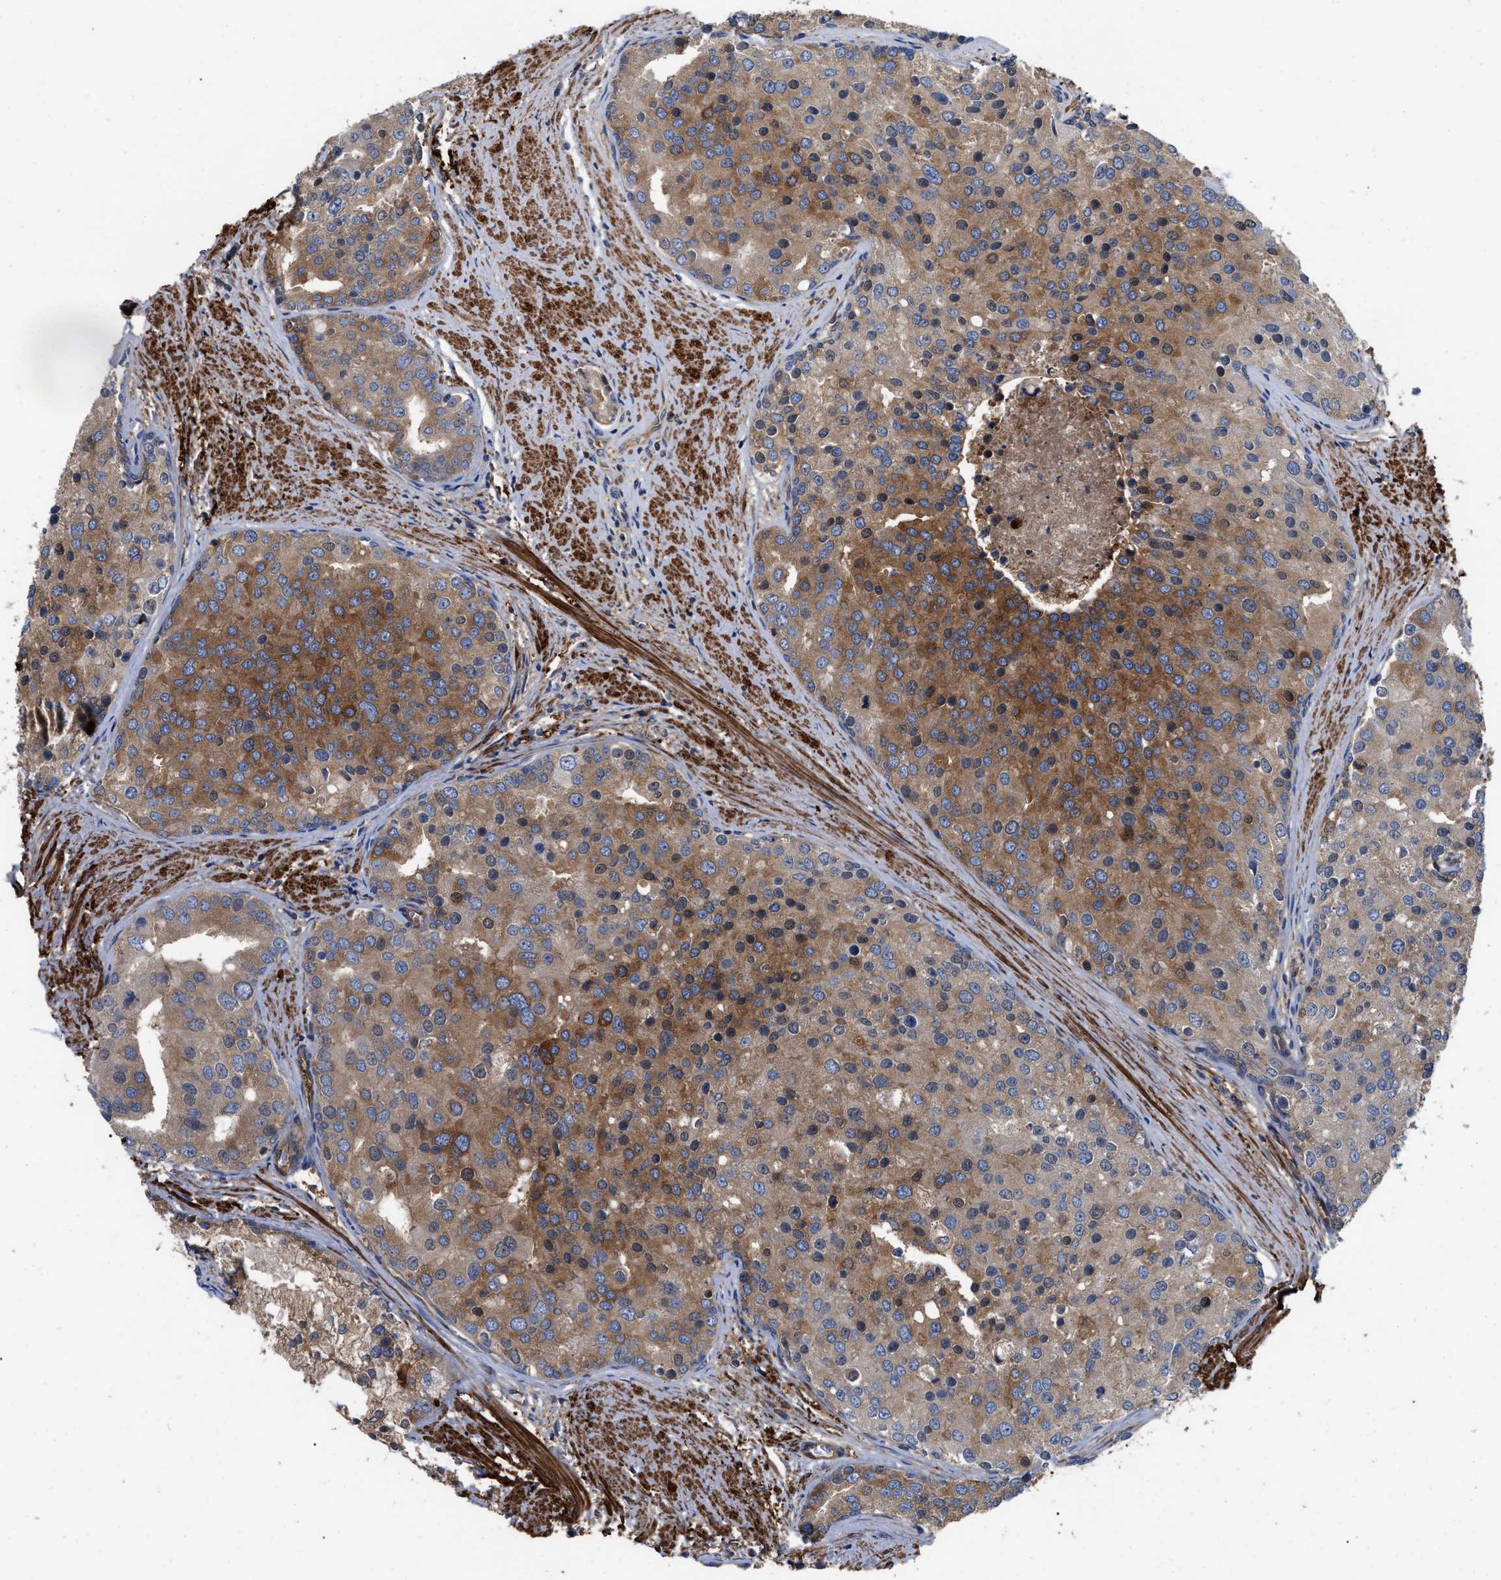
{"staining": {"intensity": "moderate", "quantity": ">75%", "location": "cytoplasmic/membranous"}, "tissue": "prostate cancer", "cell_type": "Tumor cells", "image_type": "cancer", "snomed": [{"axis": "morphology", "description": "Adenocarcinoma, High grade"}, {"axis": "topography", "description": "Prostate"}], "caption": "Tumor cells display medium levels of moderate cytoplasmic/membranous positivity in about >75% of cells in prostate cancer. Nuclei are stained in blue.", "gene": "RABEP1", "patient": {"sex": "male", "age": 50}}